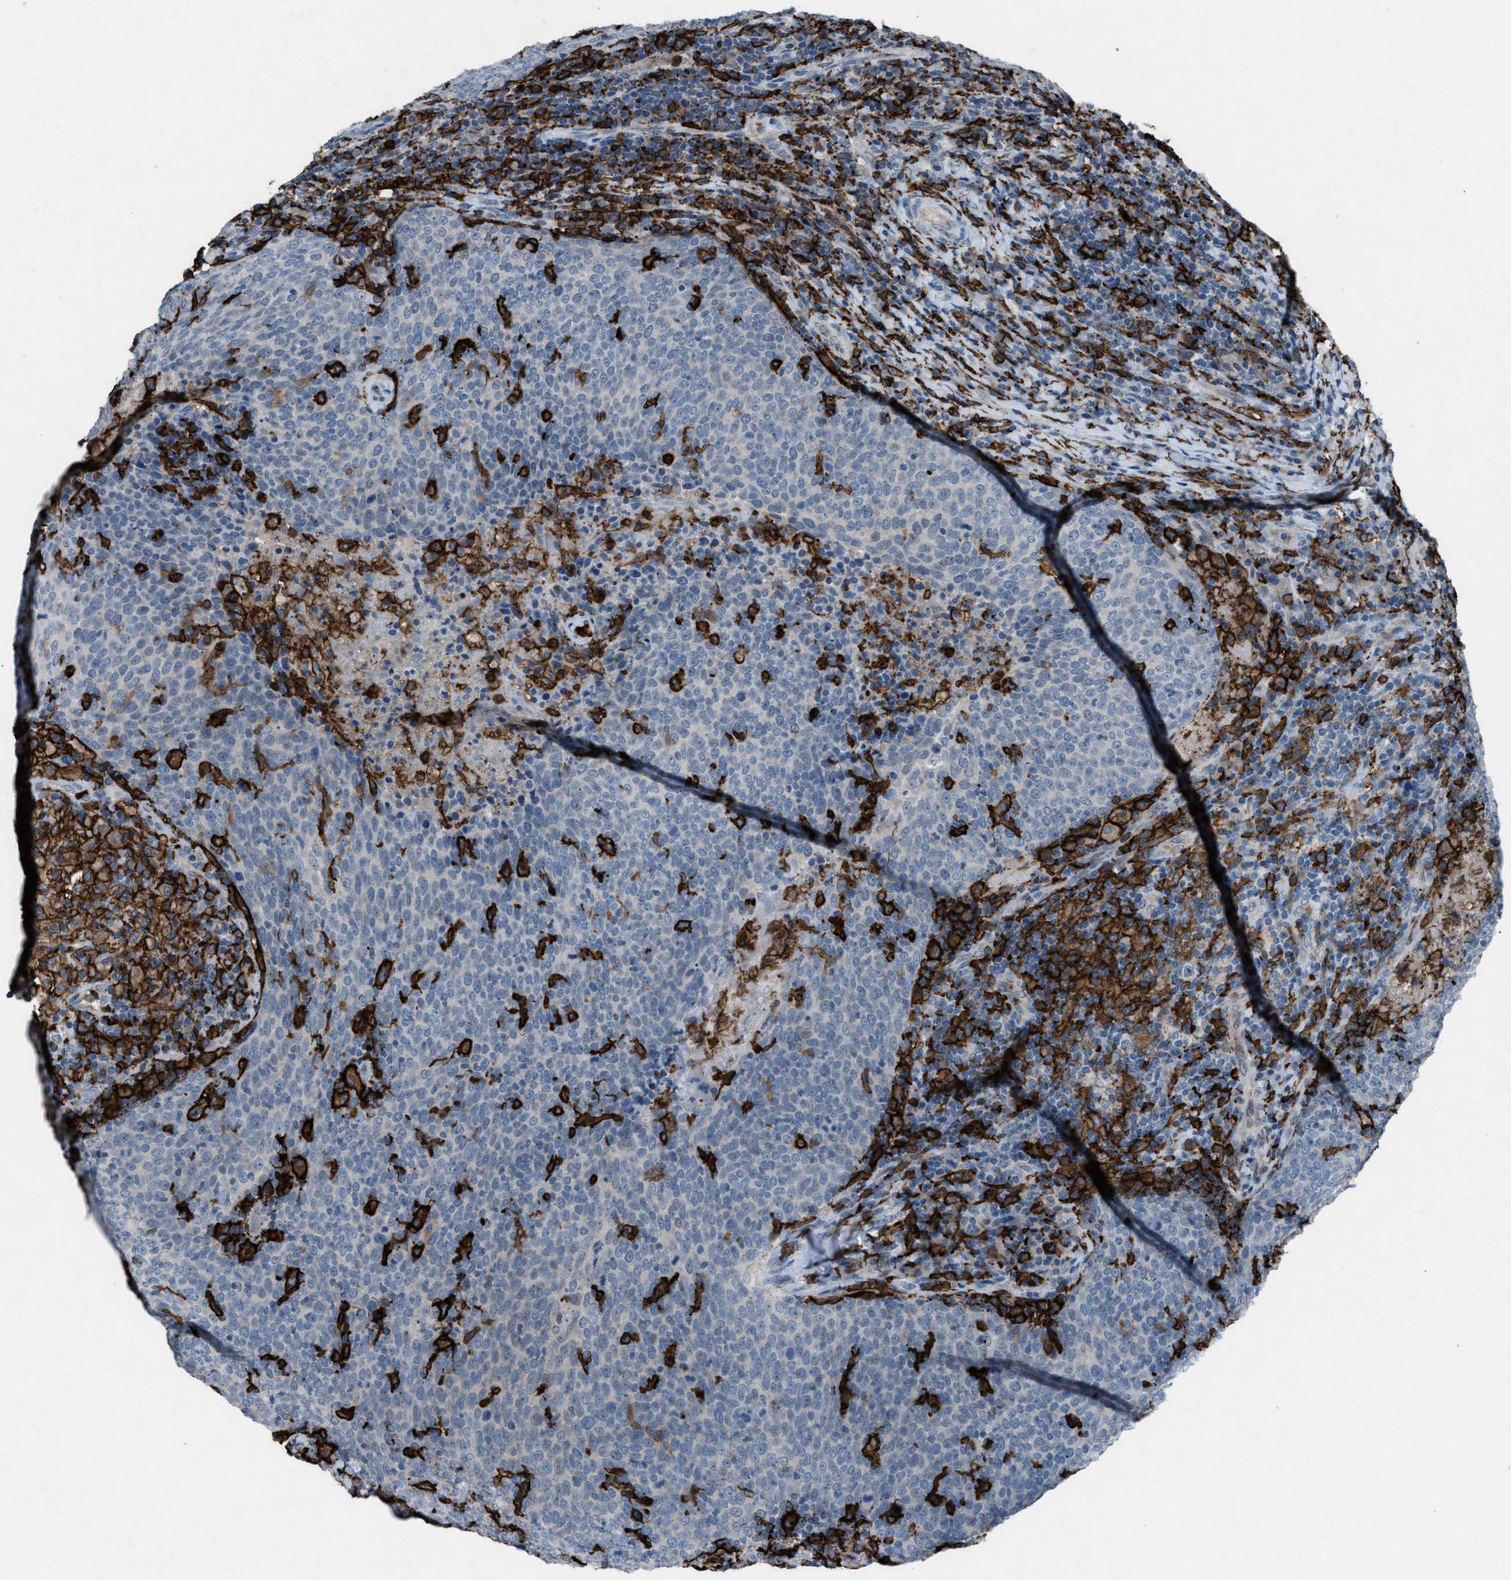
{"staining": {"intensity": "negative", "quantity": "none", "location": "none"}, "tissue": "head and neck cancer", "cell_type": "Tumor cells", "image_type": "cancer", "snomed": [{"axis": "morphology", "description": "Squamous cell carcinoma, NOS"}, {"axis": "morphology", "description": "Squamous cell carcinoma, metastatic, NOS"}, {"axis": "topography", "description": "Lymph node"}, {"axis": "topography", "description": "Head-Neck"}], "caption": "Human metastatic squamous cell carcinoma (head and neck) stained for a protein using IHC demonstrates no positivity in tumor cells.", "gene": "FCER1G", "patient": {"sex": "male", "age": 62}}